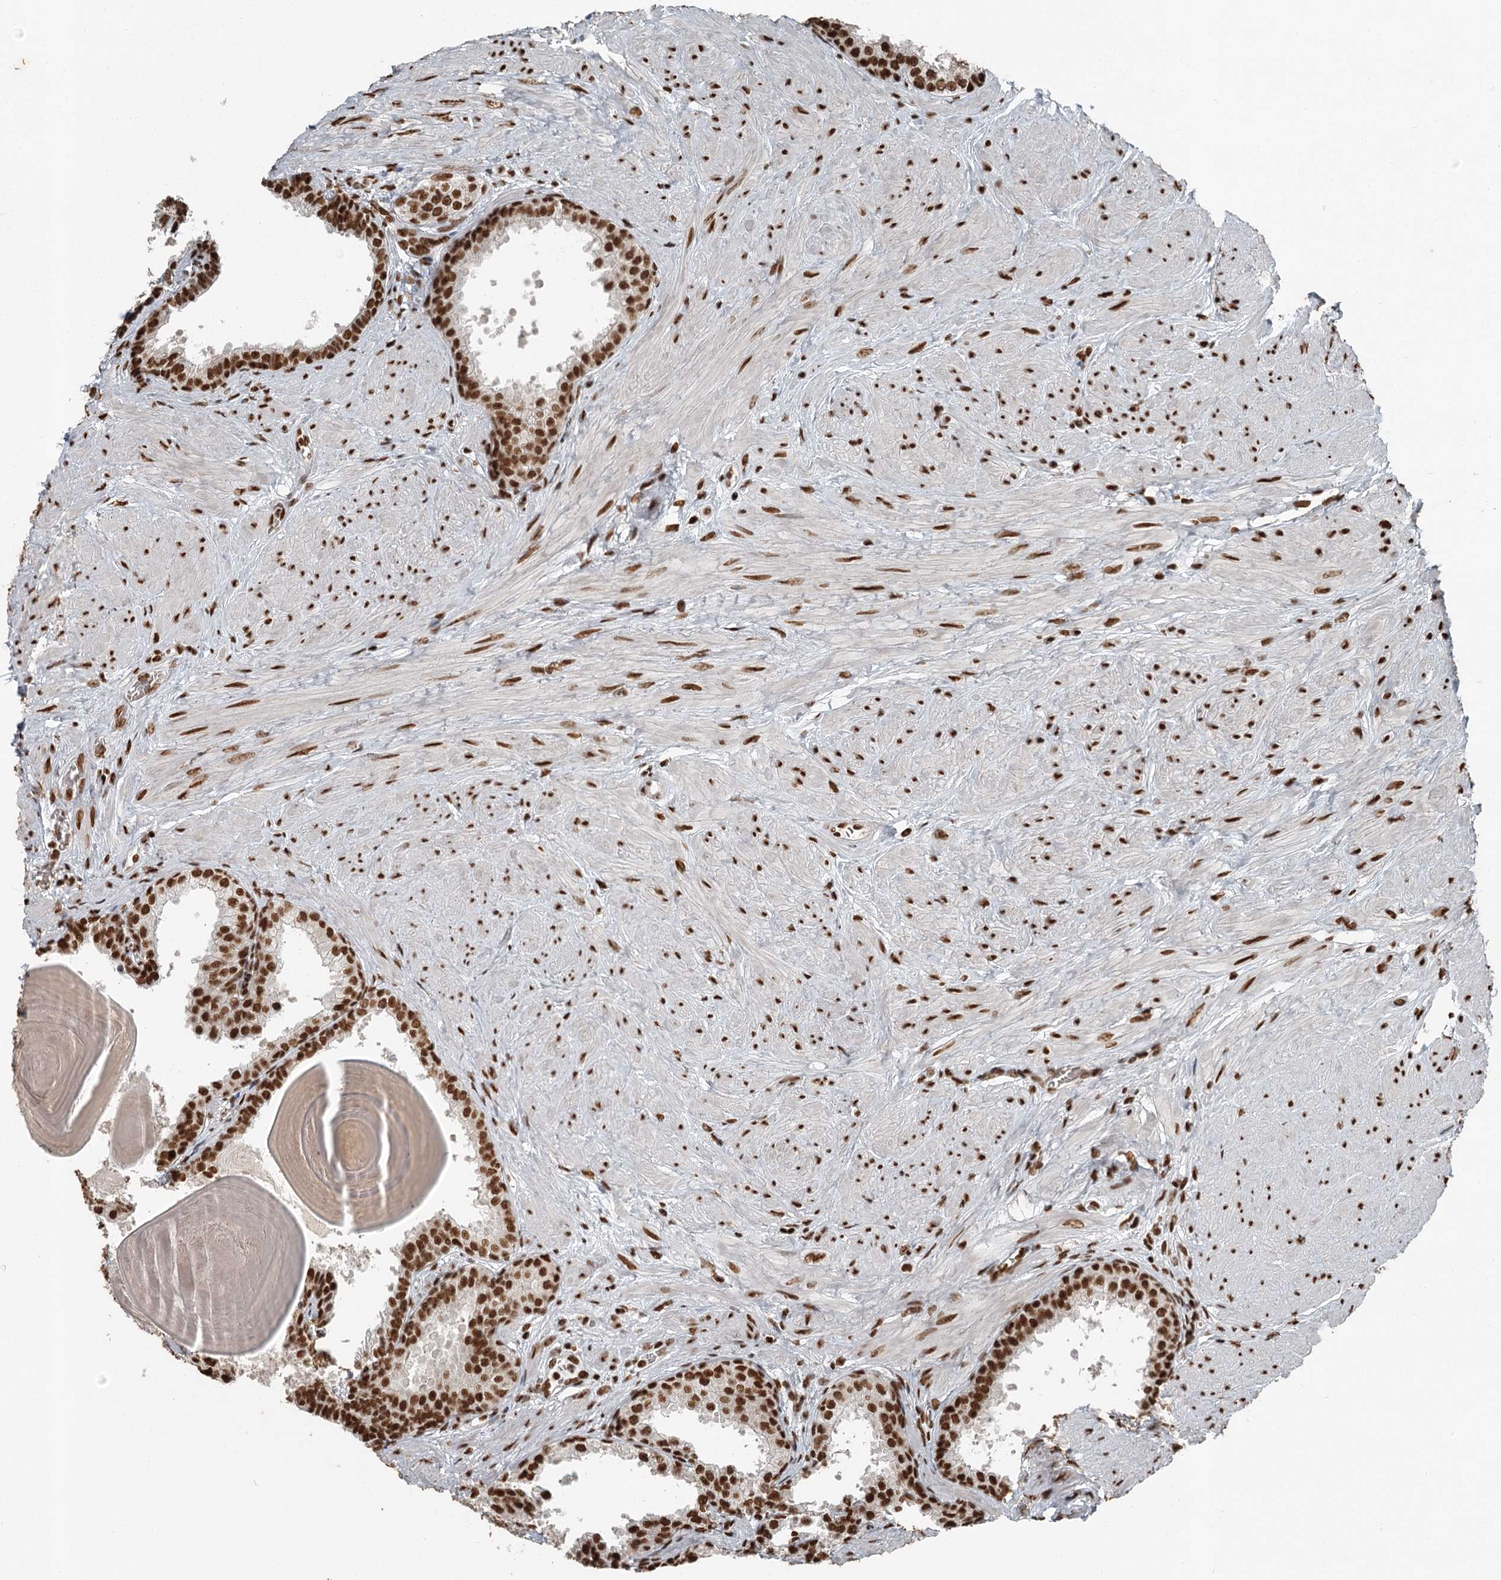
{"staining": {"intensity": "strong", "quantity": ">75%", "location": "nuclear"}, "tissue": "prostate", "cell_type": "Glandular cells", "image_type": "normal", "snomed": [{"axis": "morphology", "description": "Normal tissue, NOS"}, {"axis": "topography", "description": "Prostate"}], "caption": "Immunohistochemistry (DAB (3,3'-diaminobenzidine)) staining of normal human prostate displays strong nuclear protein positivity in about >75% of glandular cells. (DAB (3,3'-diaminobenzidine) IHC with brightfield microscopy, high magnification).", "gene": "RBBP7", "patient": {"sex": "male", "age": 48}}